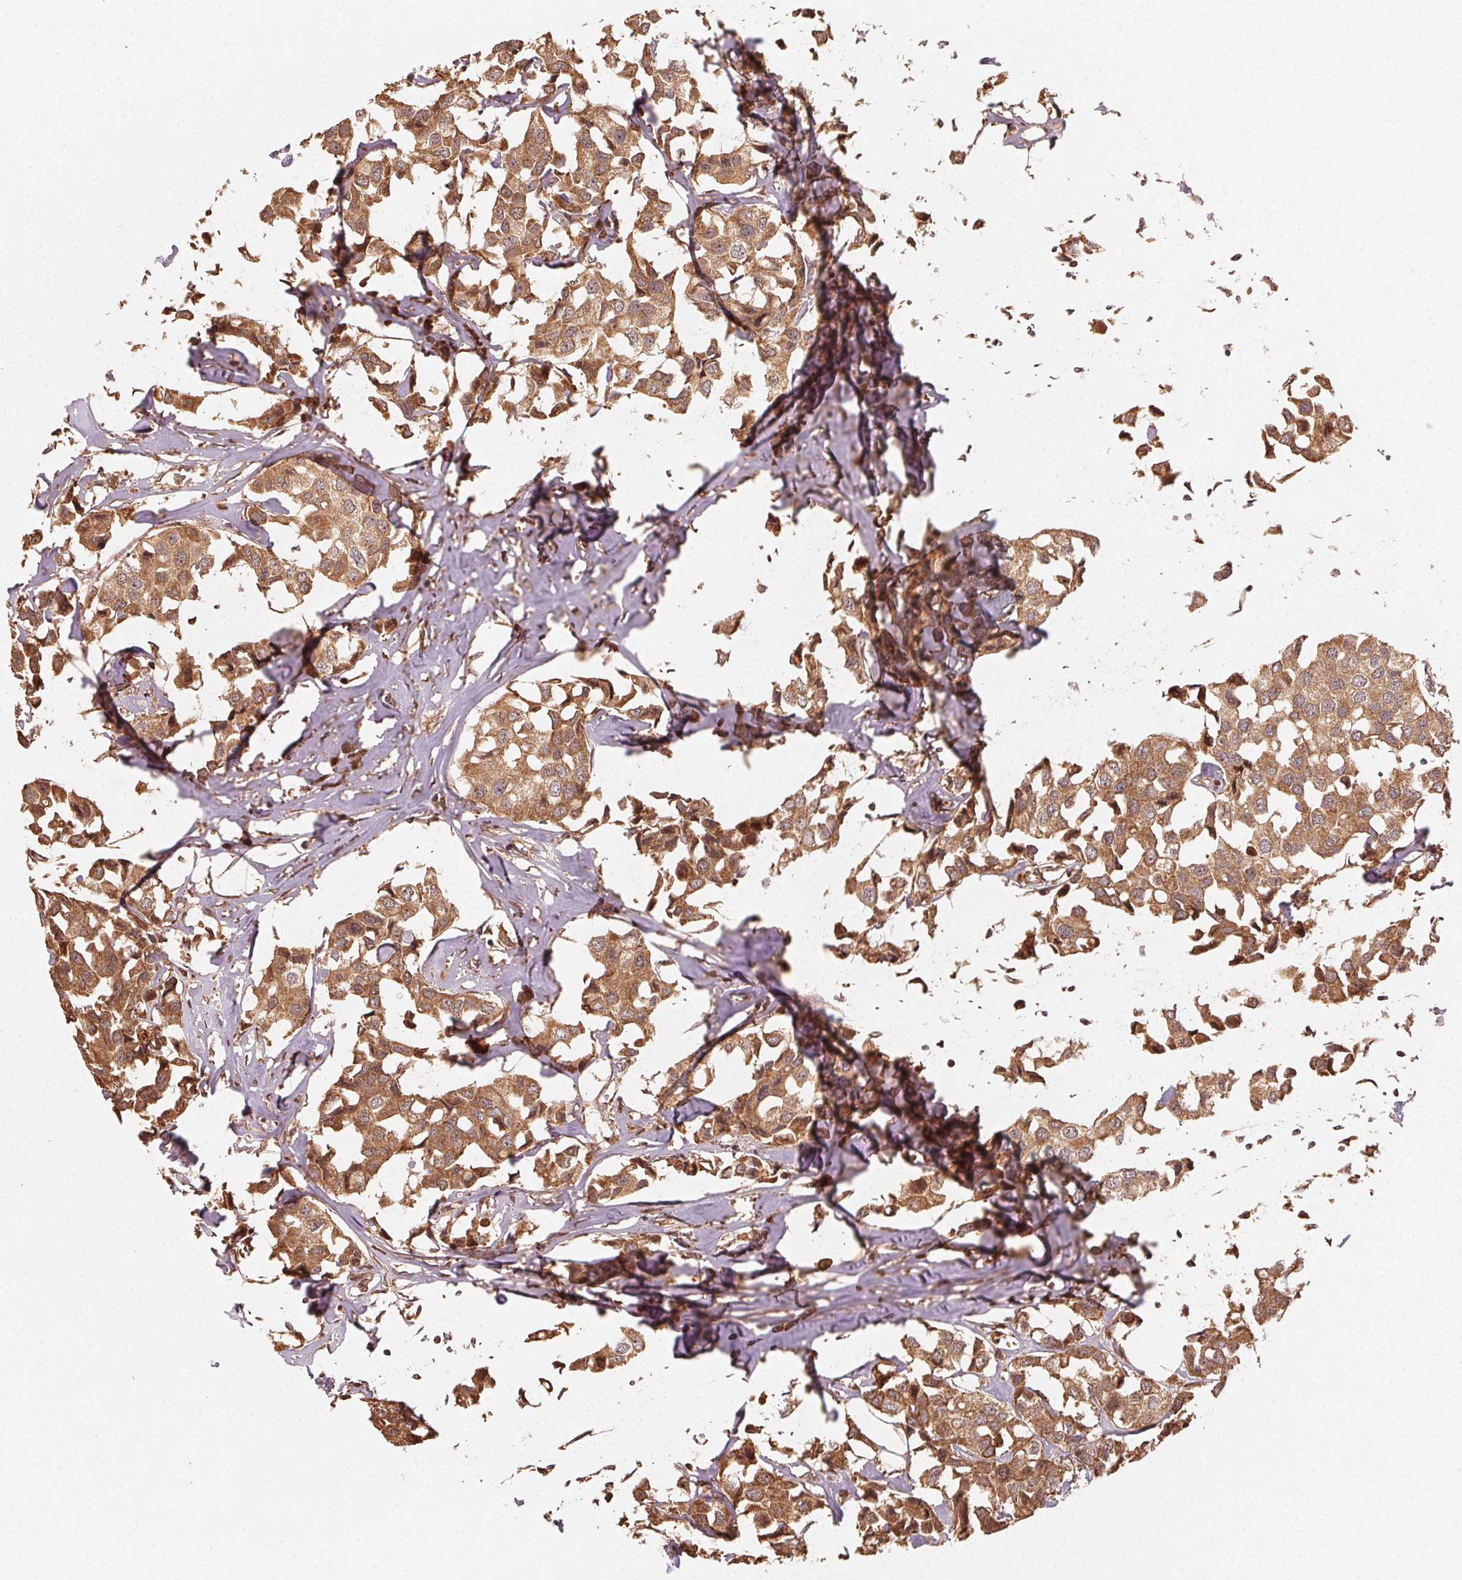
{"staining": {"intensity": "moderate", "quantity": ">75%", "location": "cytoplasmic/membranous"}, "tissue": "breast cancer", "cell_type": "Tumor cells", "image_type": "cancer", "snomed": [{"axis": "morphology", "description": "Duct carcinoma"}, {"axis": "topography", "description": "Breast"}], "caption": "Immunohistochemical staining of invasive ductal carcinoma (breast) reveals medium levels of moderate cytoplasmic/membranous protein staining in approximately >75% of tumor cells.", "gene": "WBP2", "patient": {"sex": "female", "age": 80}}